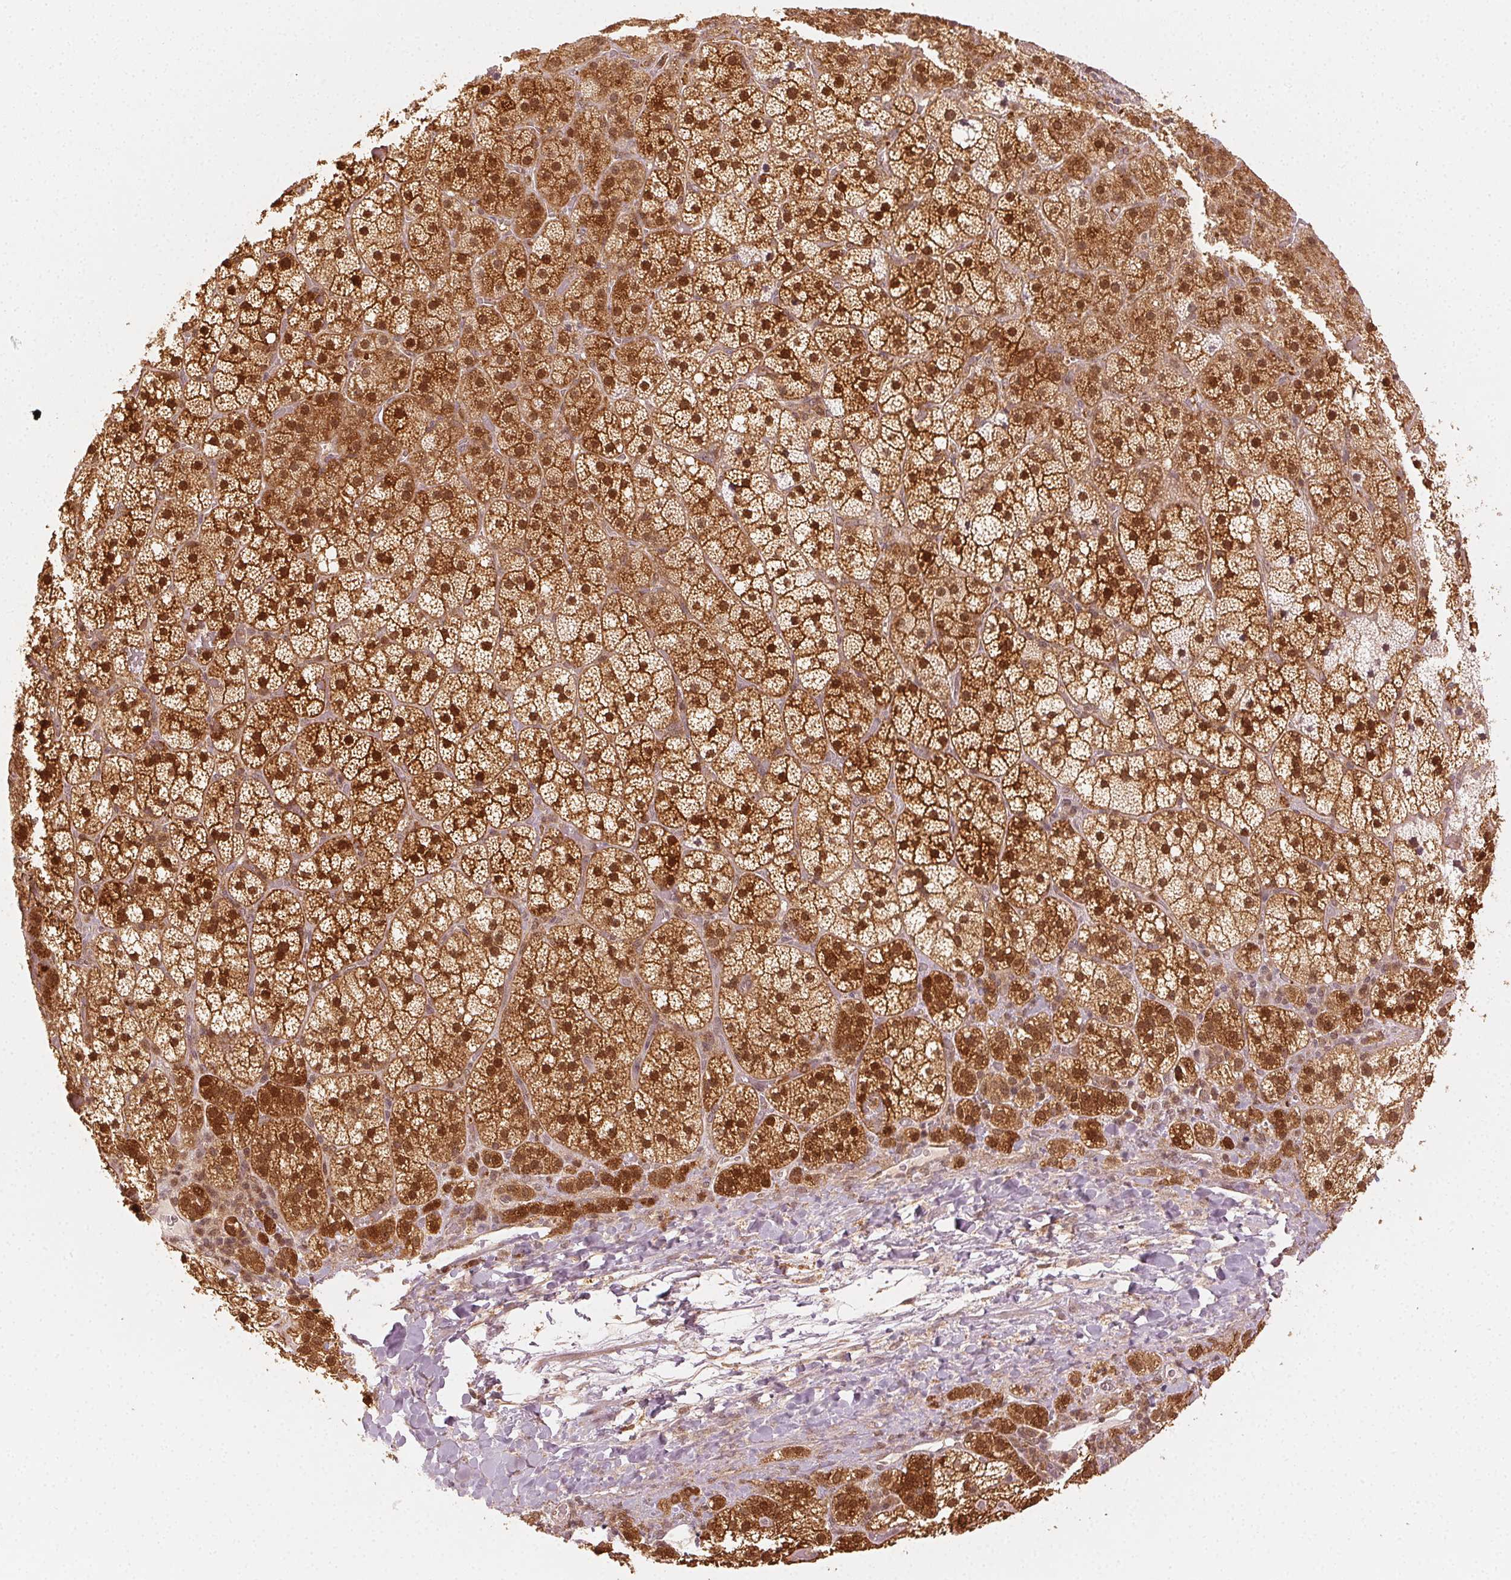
{"staining": {"intensity": "strong", "quantity": ">75%", "location": "cytoplasmic/membranous,nuclear"}, "tissue": "adrenal gland", "cell_type": "Glandular cells", "image_type": "normal", "snomed": [{"axis": "morphology", "description": "Normal tissue, NOS"}, {"axis": "topography", "description": "Adrenal gland"}], "caption": "A brown stain highlights strong cytoplasmic/membranous,nuclear staining of a protein in glandular cells of normal human adrenal gland.", "gene": "MAPK14", "patient": {"sex": "male", "age": 53}}